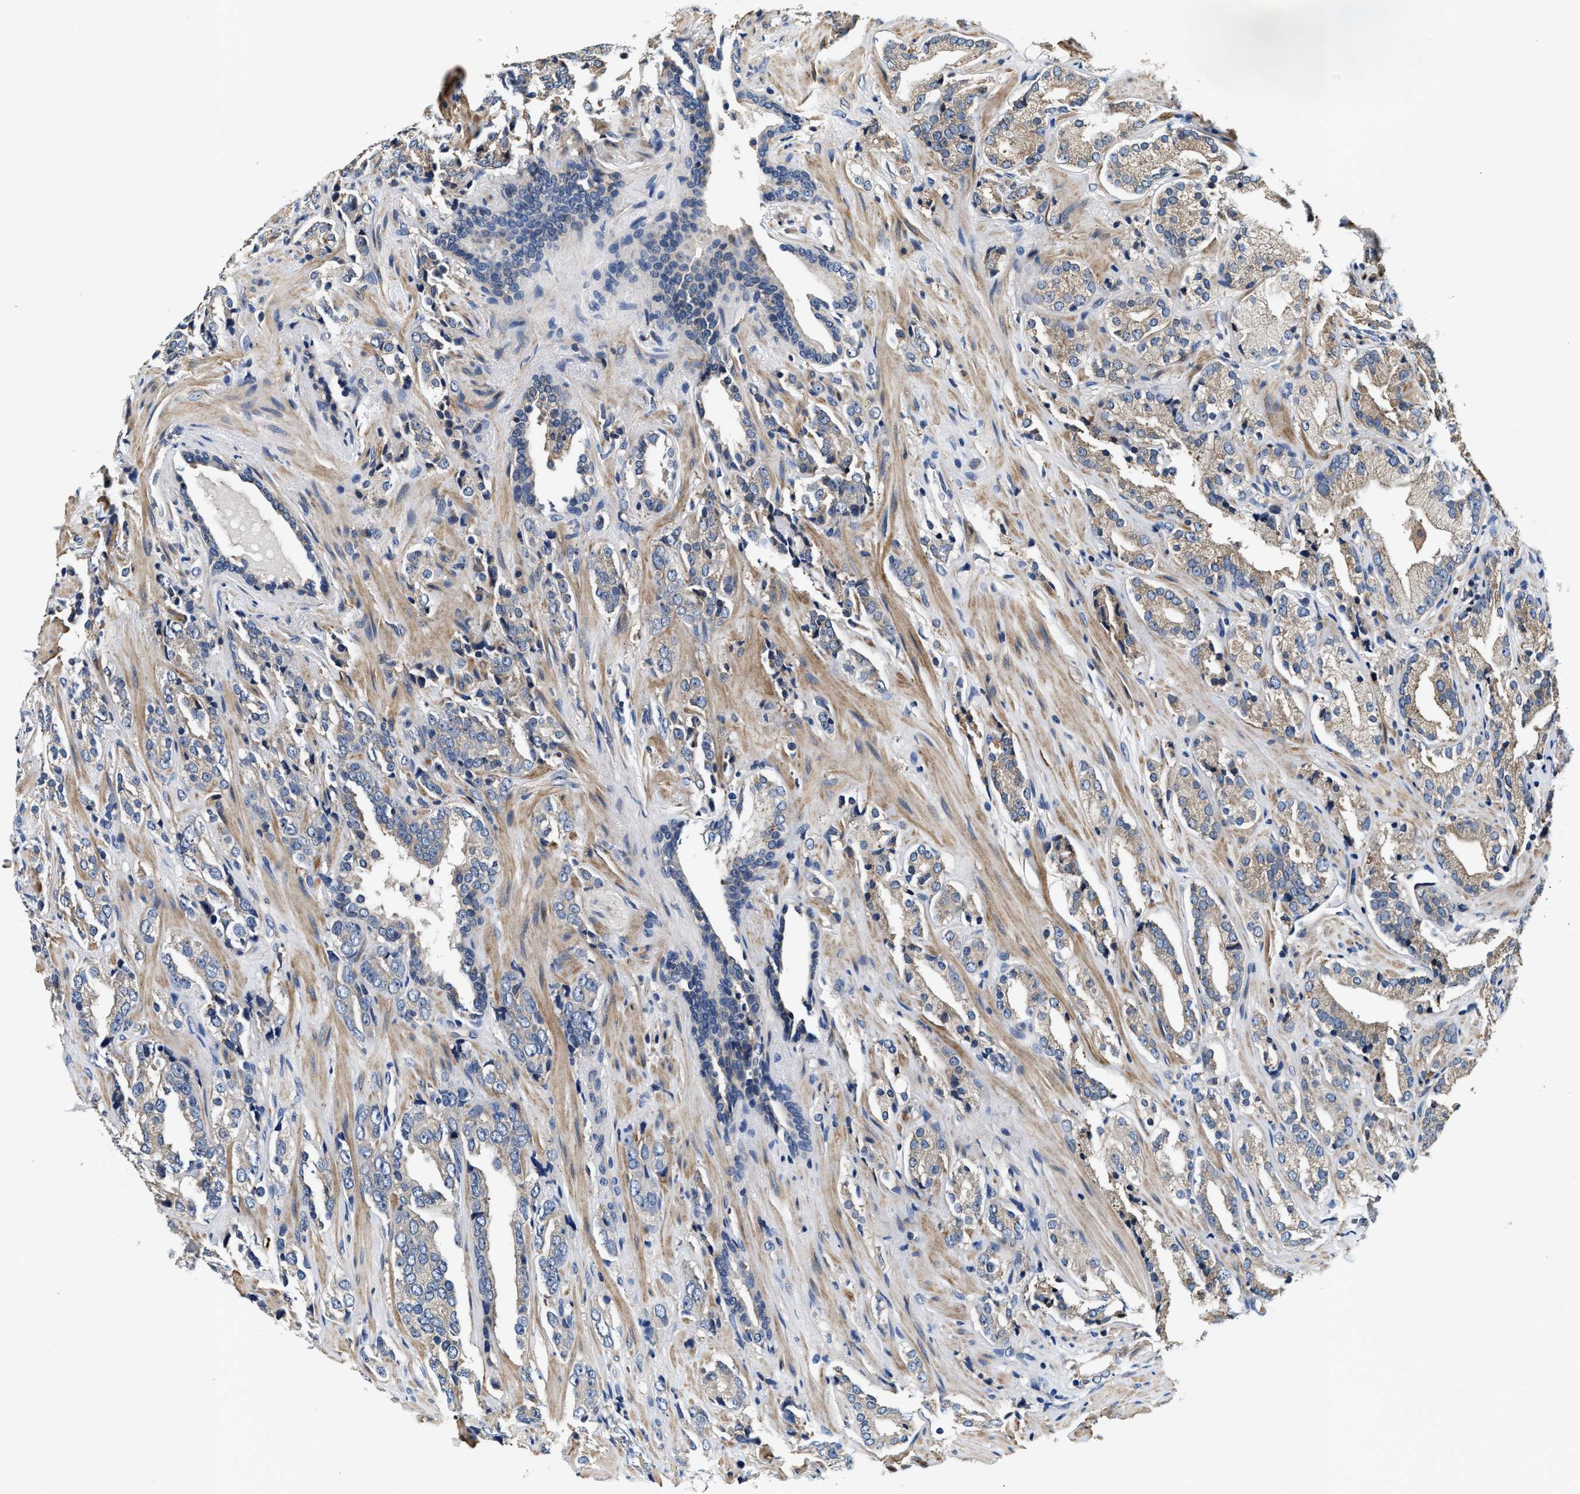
{"staining": {"intensity": "weak", "quantity": "<25%", "location": "cytoplasmic/membranous"}, "tissue": "prostate cancer", "cell_type": "Tumor cells", "image_type": "cancer", "snomed": [{"axis": "morphology", "description": "Adenocarcinoma, High grade"}, {"axis": "topography", "description": "Prostate"}], "caption": "IHC histopathology image of high-grade adenocarcinoma (prostate) stained for a protein (brown), which displays no expression in tumor cells.", "gene": "ANKIB1", "patient": {"sex": "male", "age": 71}}